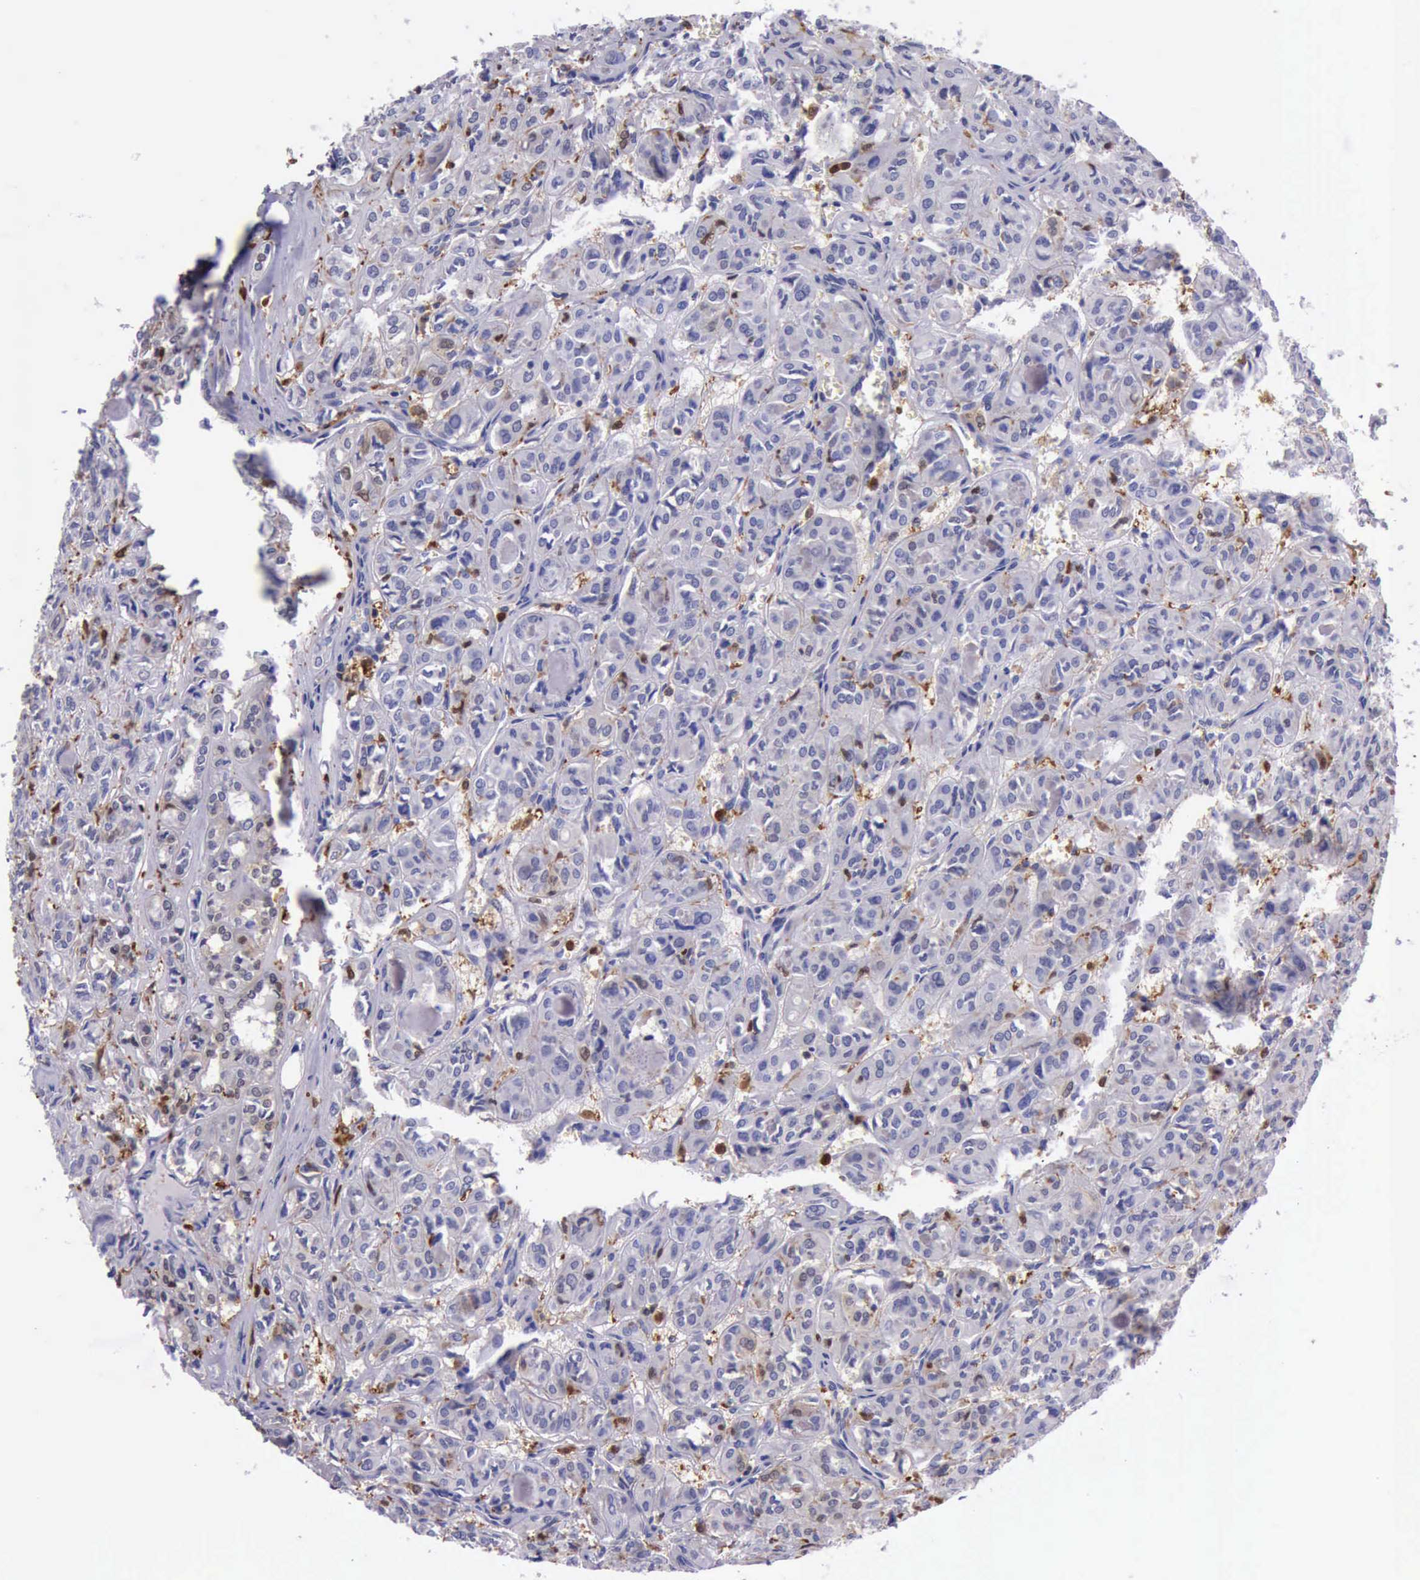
{"staining": {"intensity": "moderate", "quantity": "<25%", "location": "cytoplasmic/membranous,nuclear"}, "tissue": "thyroid cancer", "cell_type": "Tumor cells", "image_type": "cancer", "snomed": [{"axis": "morphology", "description": "Follicular adenoma carcinoma, NOS"}, {"axis": "topography", "description": "Thyroid gland"}], "caption": "Follicular adenoma carcinoma (thyroid) stained with immunohistochemistry (IHC) reveals moderate cytoplasmic/membranous and nuclear positivity in approximately <25% of tumor cells.", "gene": "TYMP", "patient": {"sex": "female", "age": 71}}